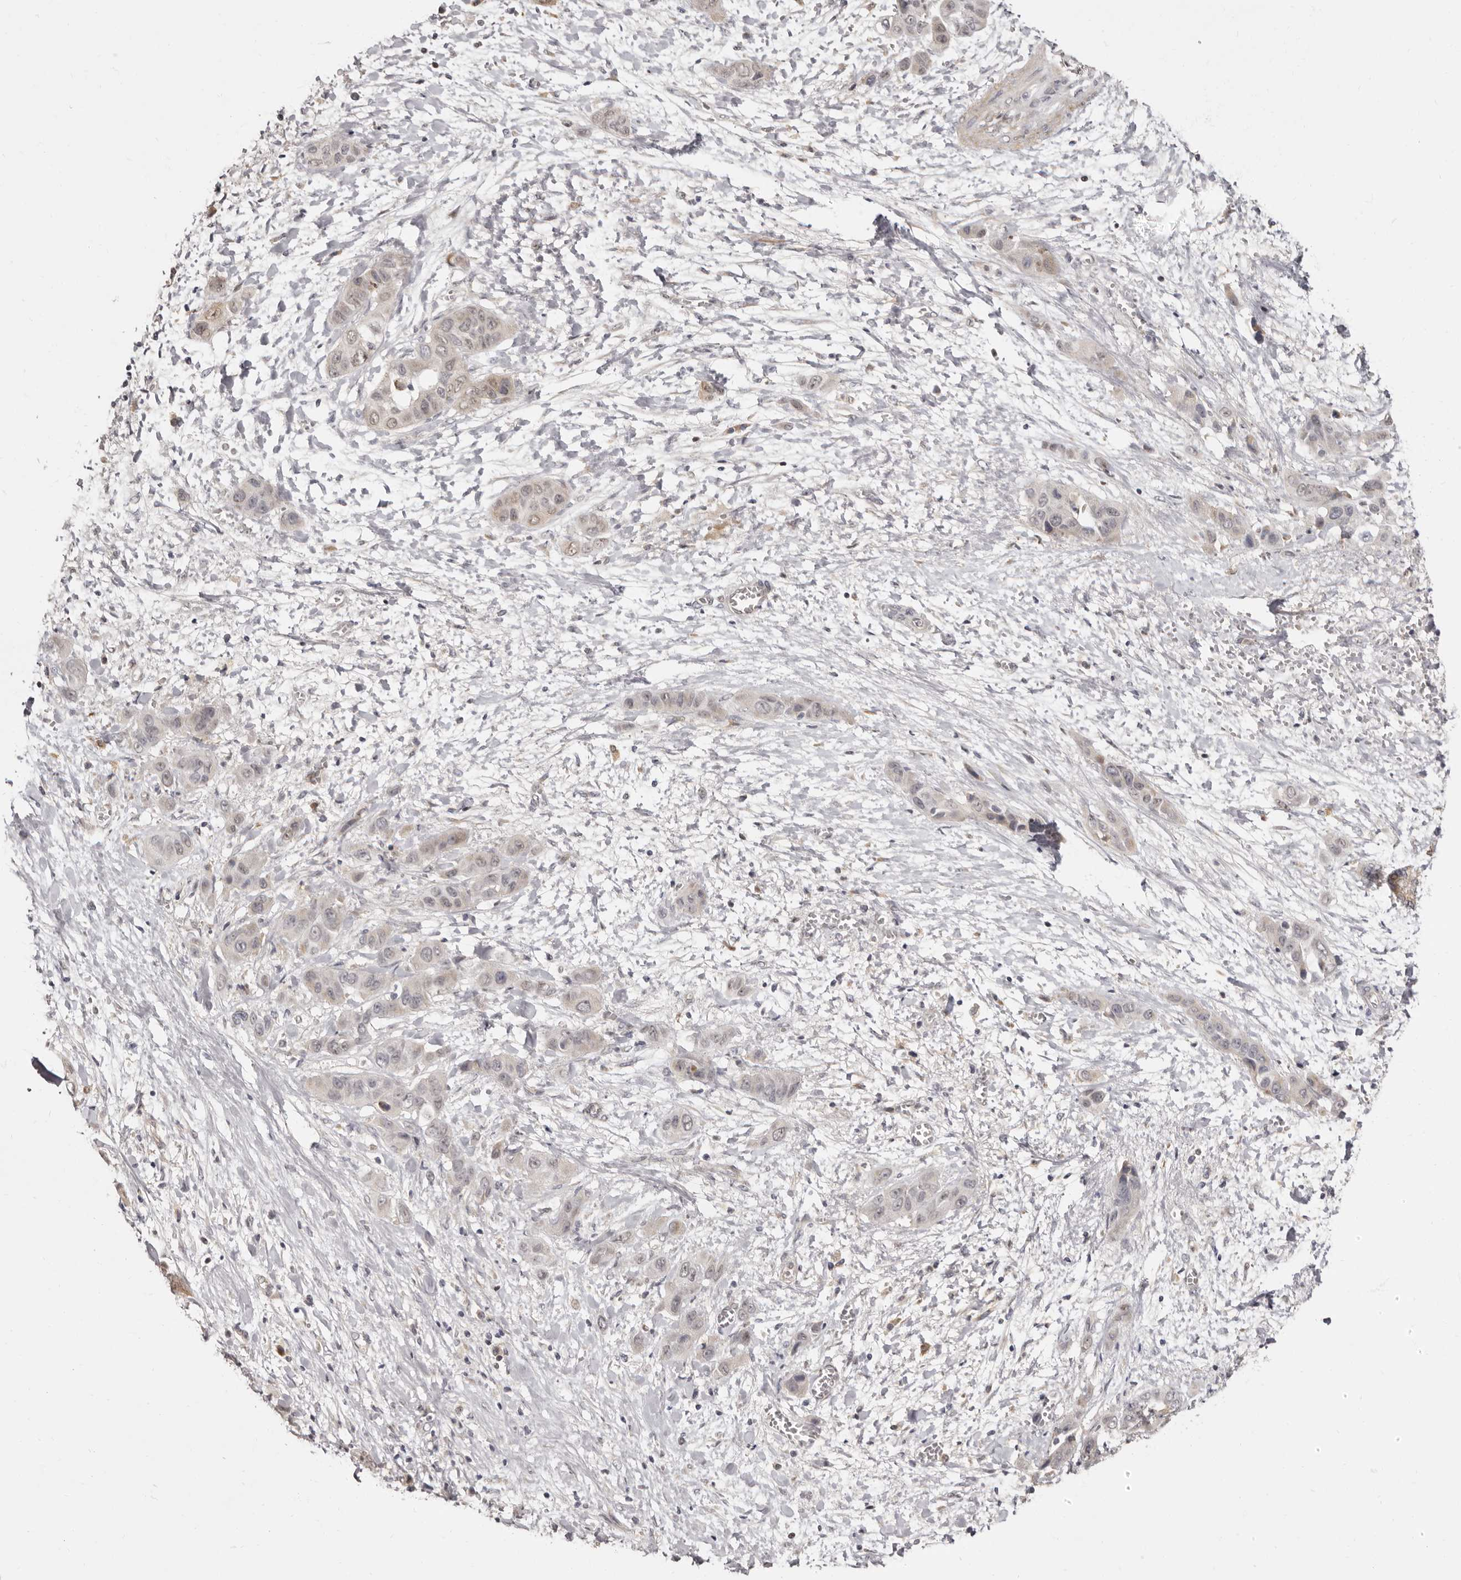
{"staining": {"intensity": "weak", "quantity": "<25%", "location": "cytoplasmic/membranous"}, "tissue": "liver cancer", "cell_type": "Tumor cells", "image_type": "cancer", "snomed": [{"axis": "morphology", "description": "Cholangiocarcinoma"}, {"axis": "topography", "description": "Liver"}], "caption": "Cholangiocarcinoma (liver) was stained to show a protein in brown. There is no significant expression in tumor cells.", "gene": "ZNF326", "patient": {"sex": "female", "age": 52}}